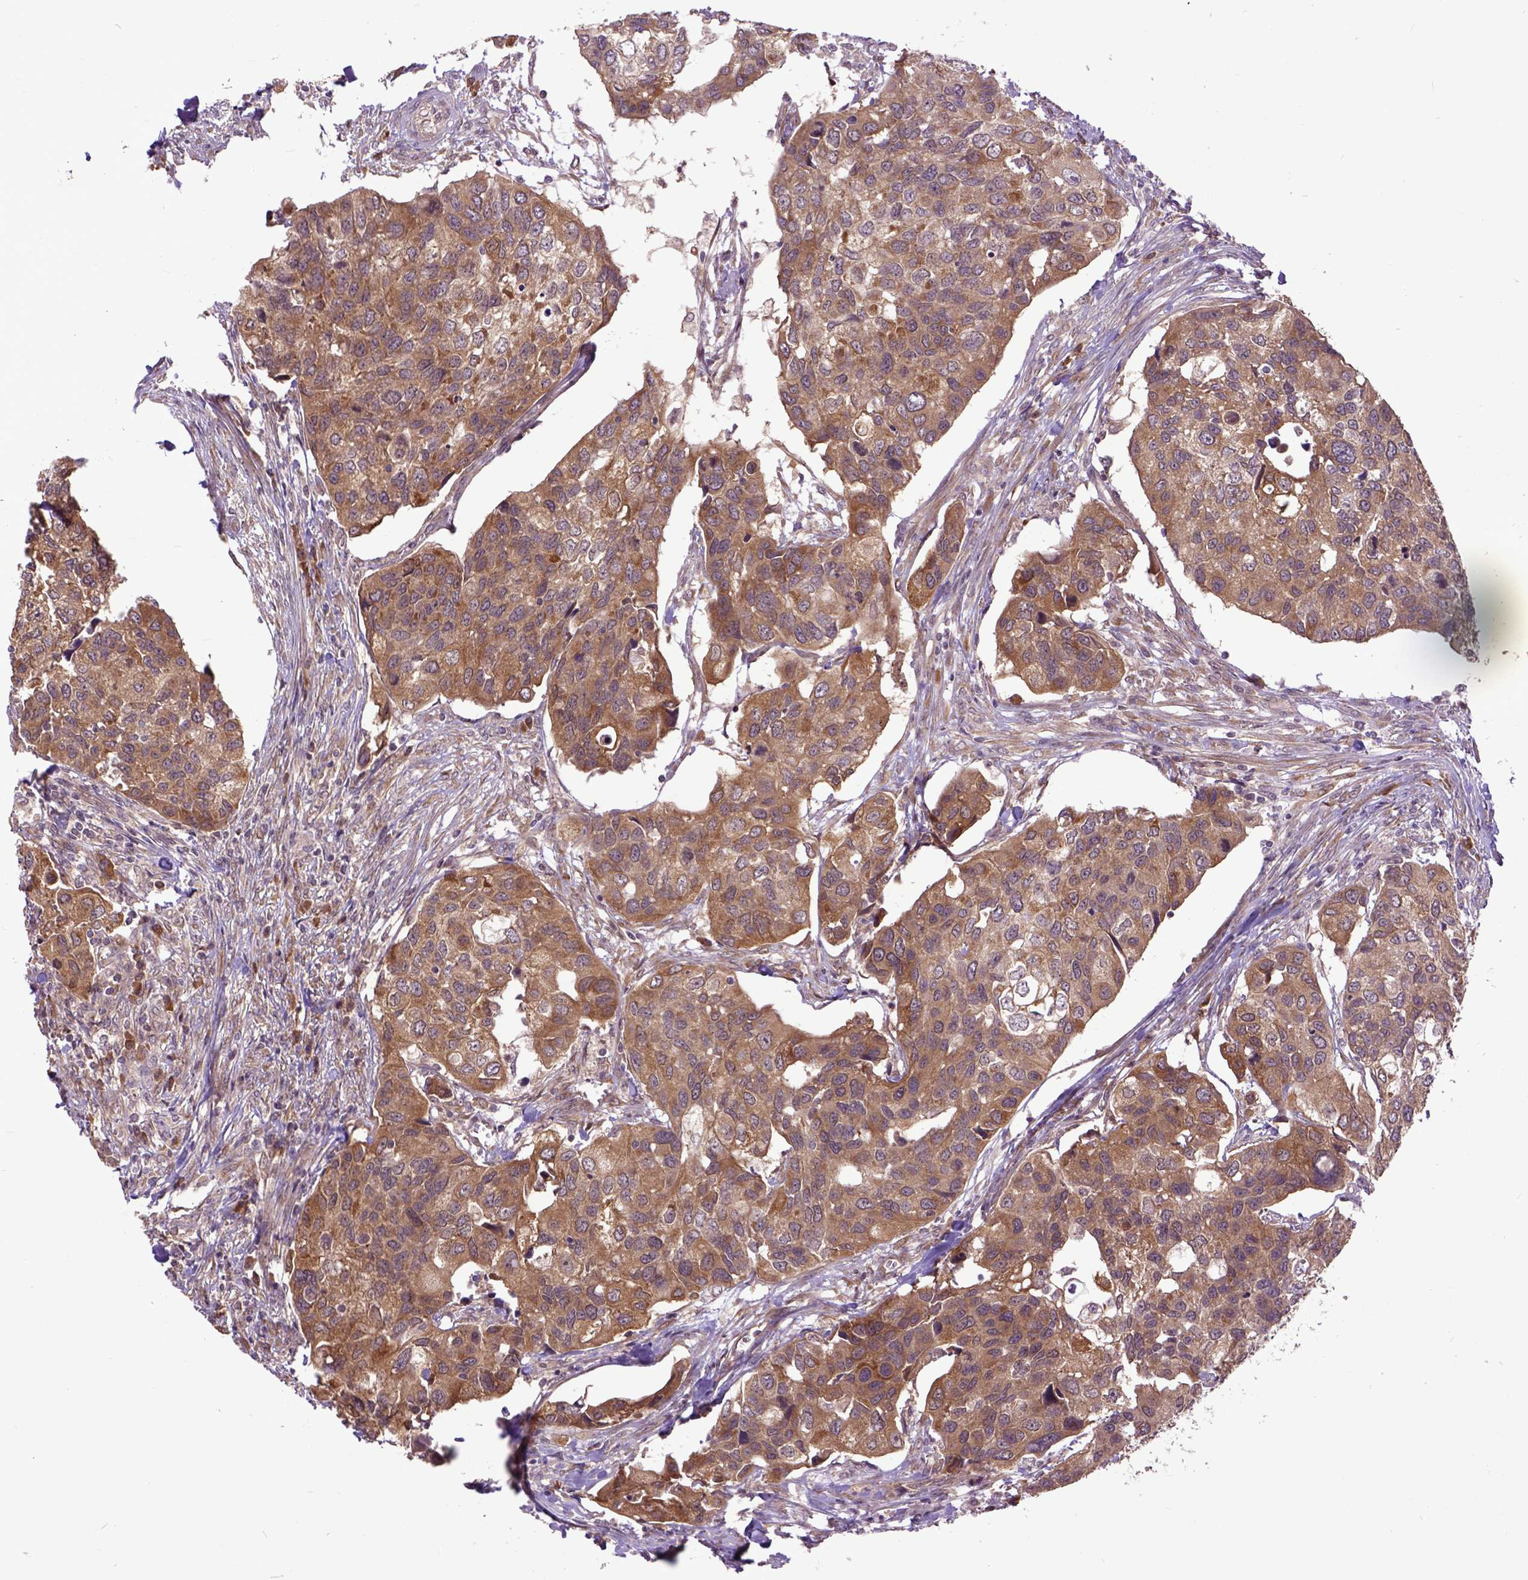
{"staining": {"intensity": "moderate", "quantity": ">75%", "location": "cytoplasmic/membranous"}, "tissue": "urothelial cancer", "cell_type": "Tumor cells", "image_type": "cancer", "snomed": [{"axis": "morphology", "description": "Urothelial carcinoma, High grade"}, {"axis": "topography", "description": "Urinary bladder"}], "caption": "Protein expression analysis of urothelial cancer displays moderate cytoplasmic/membranous positivity in about >75% of tumor cells.", "gene": "ARL1", "patient": {"sex": "male", "age": 60}}